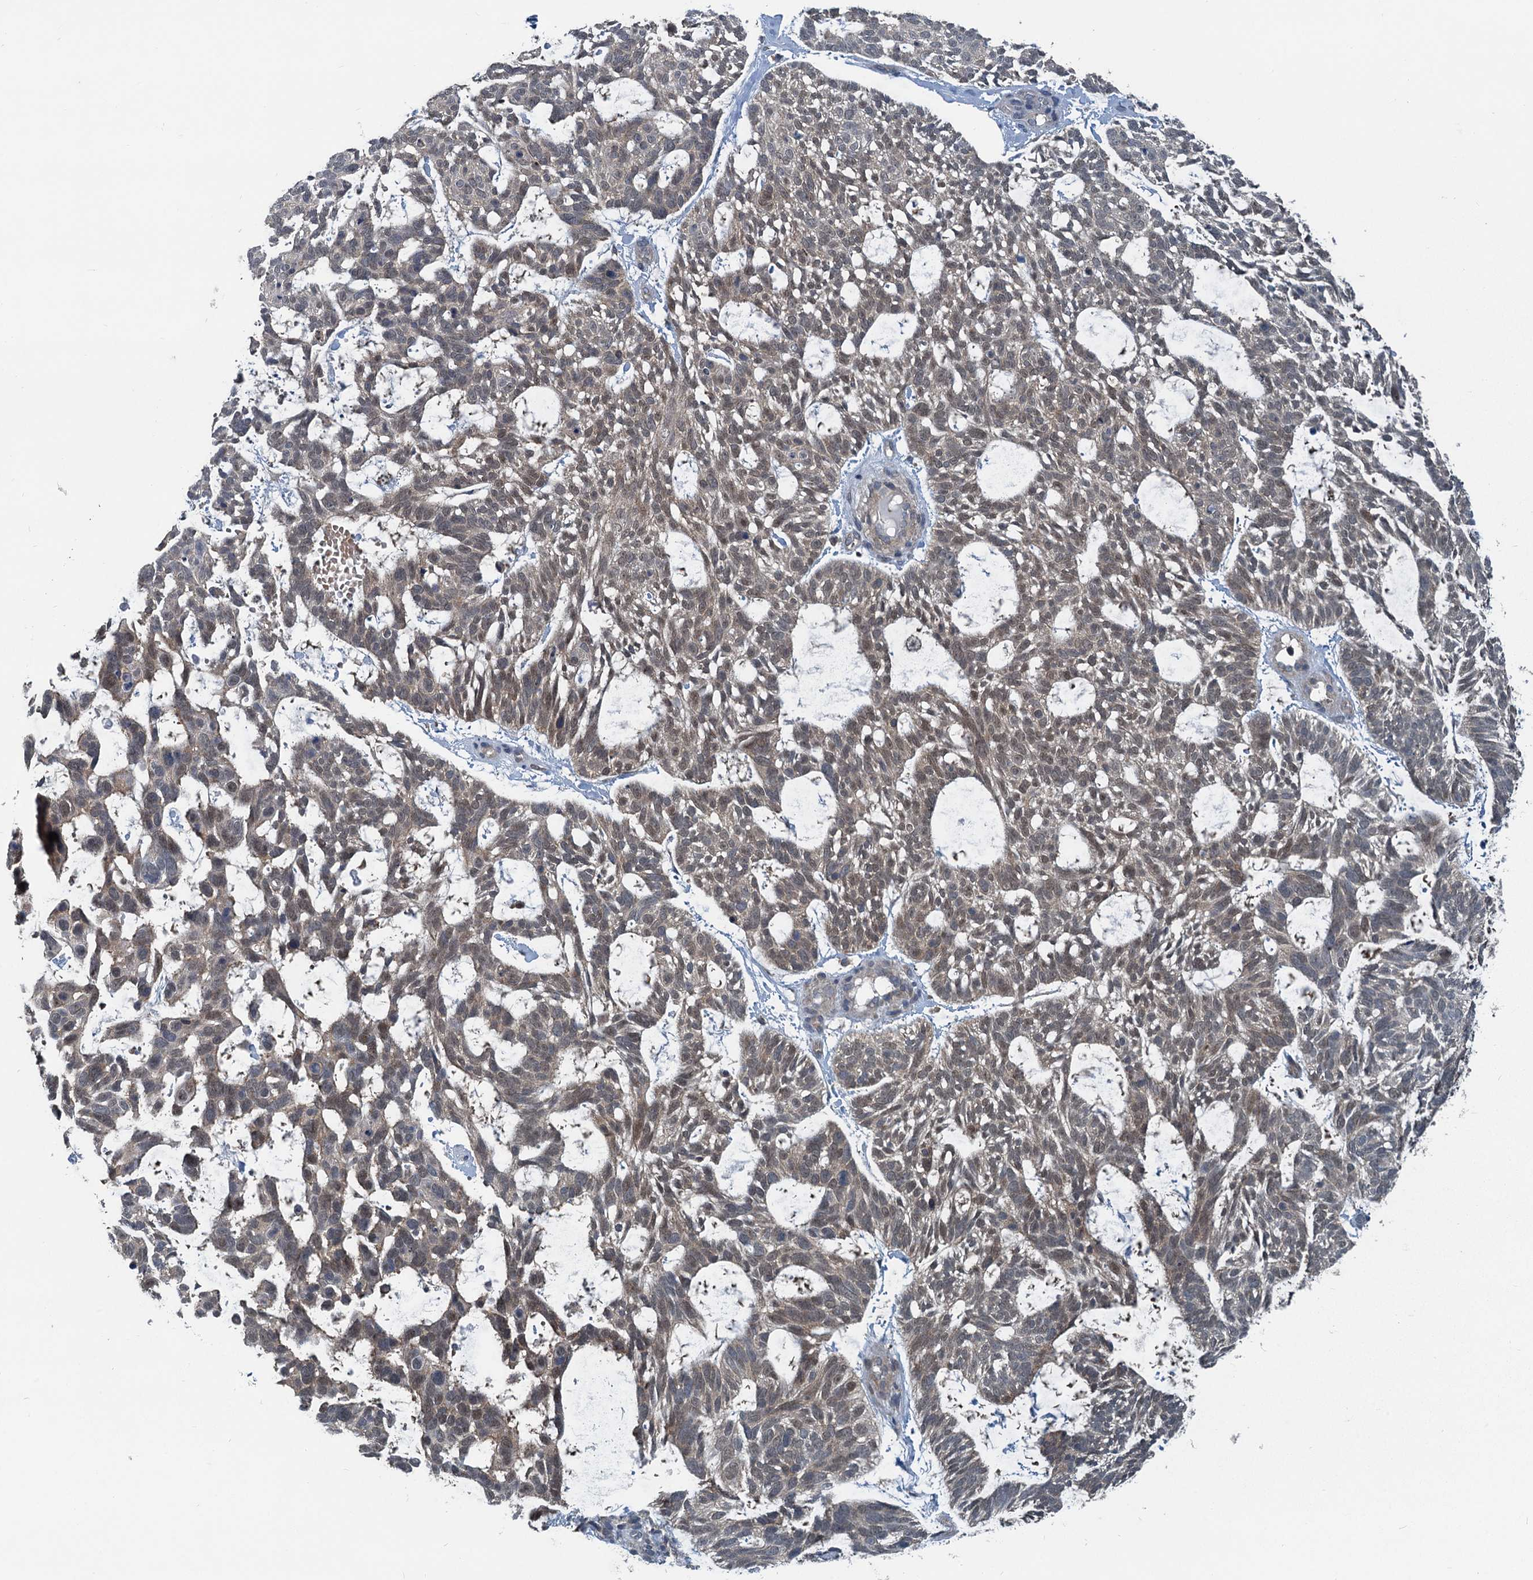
{"staining": {"intensity": "weak", "quantity": "25%-75%", "location": "cytoplasmic/membranous,nuclear"}, "tissue": "skin cancer", "cell_type": "Tumor cells", "image_type": "cancer", "snomed": [{"axis": "morphology", "description": "Basal cell carcinoma"}, {"axis": "topography", "description": "Skin"}], "caption": "Immunohistochemical staining of skin basal cell carcinoma exhibits weak cytoplasmic/membranous and nuclear protein staining in approximately 25%-75% of tumor cells.", "gene": "GCLM", "patient": {"sex": "male", "age": 88}}